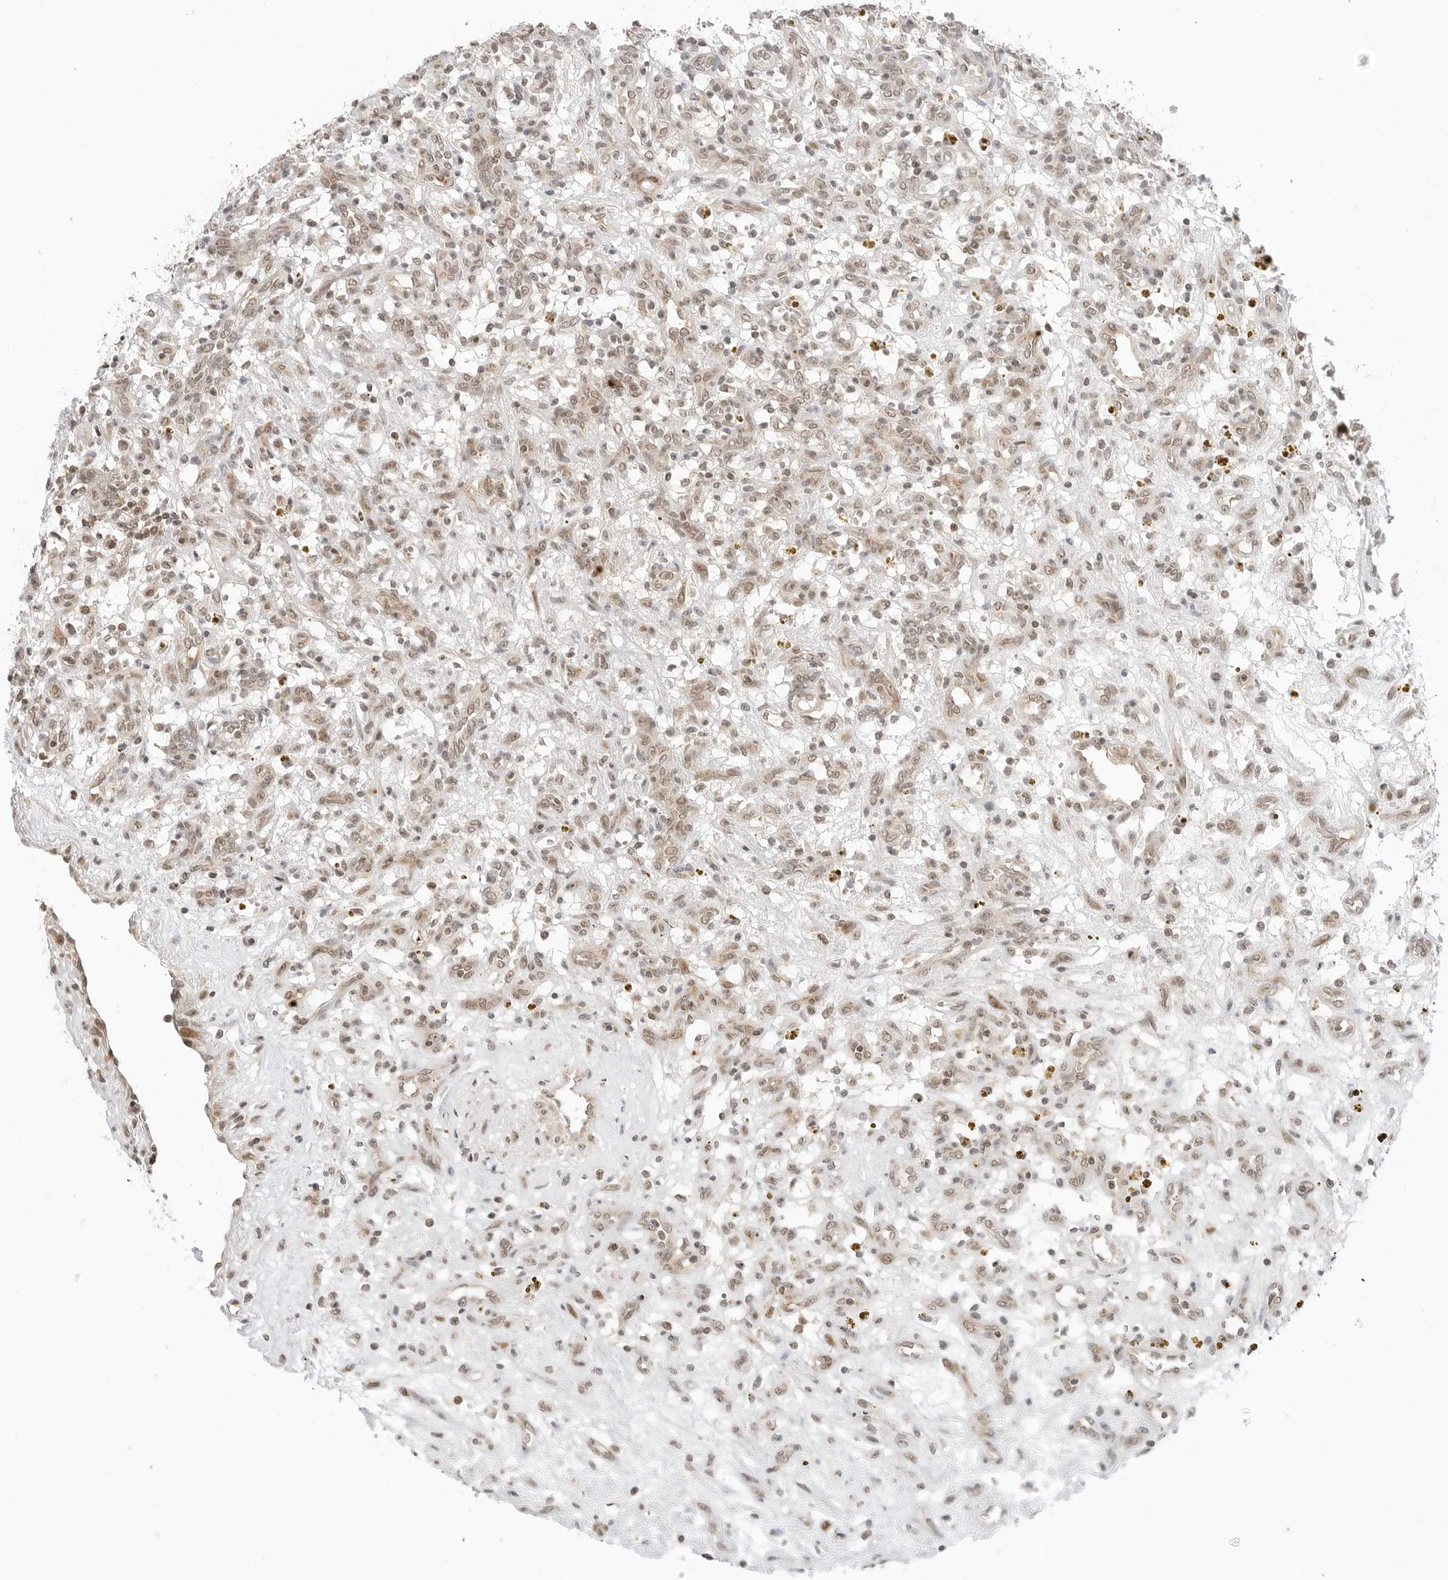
{"staining": {"intensity": "weak", "quantity": ">75%", "location": "nuclear"}, "tissue": "renal cancer", "cell_type": "Tumor cells", "image_type": "cancer", "snomed": [{"axis": "morphology", "description": "Adenocarcinoma, NOS"}, {"axis": "topography", "description": "Kidney"}], "caption": "This image displays renal cancer (adenocarcinoma) stained with immunohistochemistry (IHC) to label a protein in brown. The nuclear of tumor cells show weak positivity for the protein. Nuclei are counter-stained blue.", "gene": "METAP1", "patient": {"sex": "female", "age": 57}}